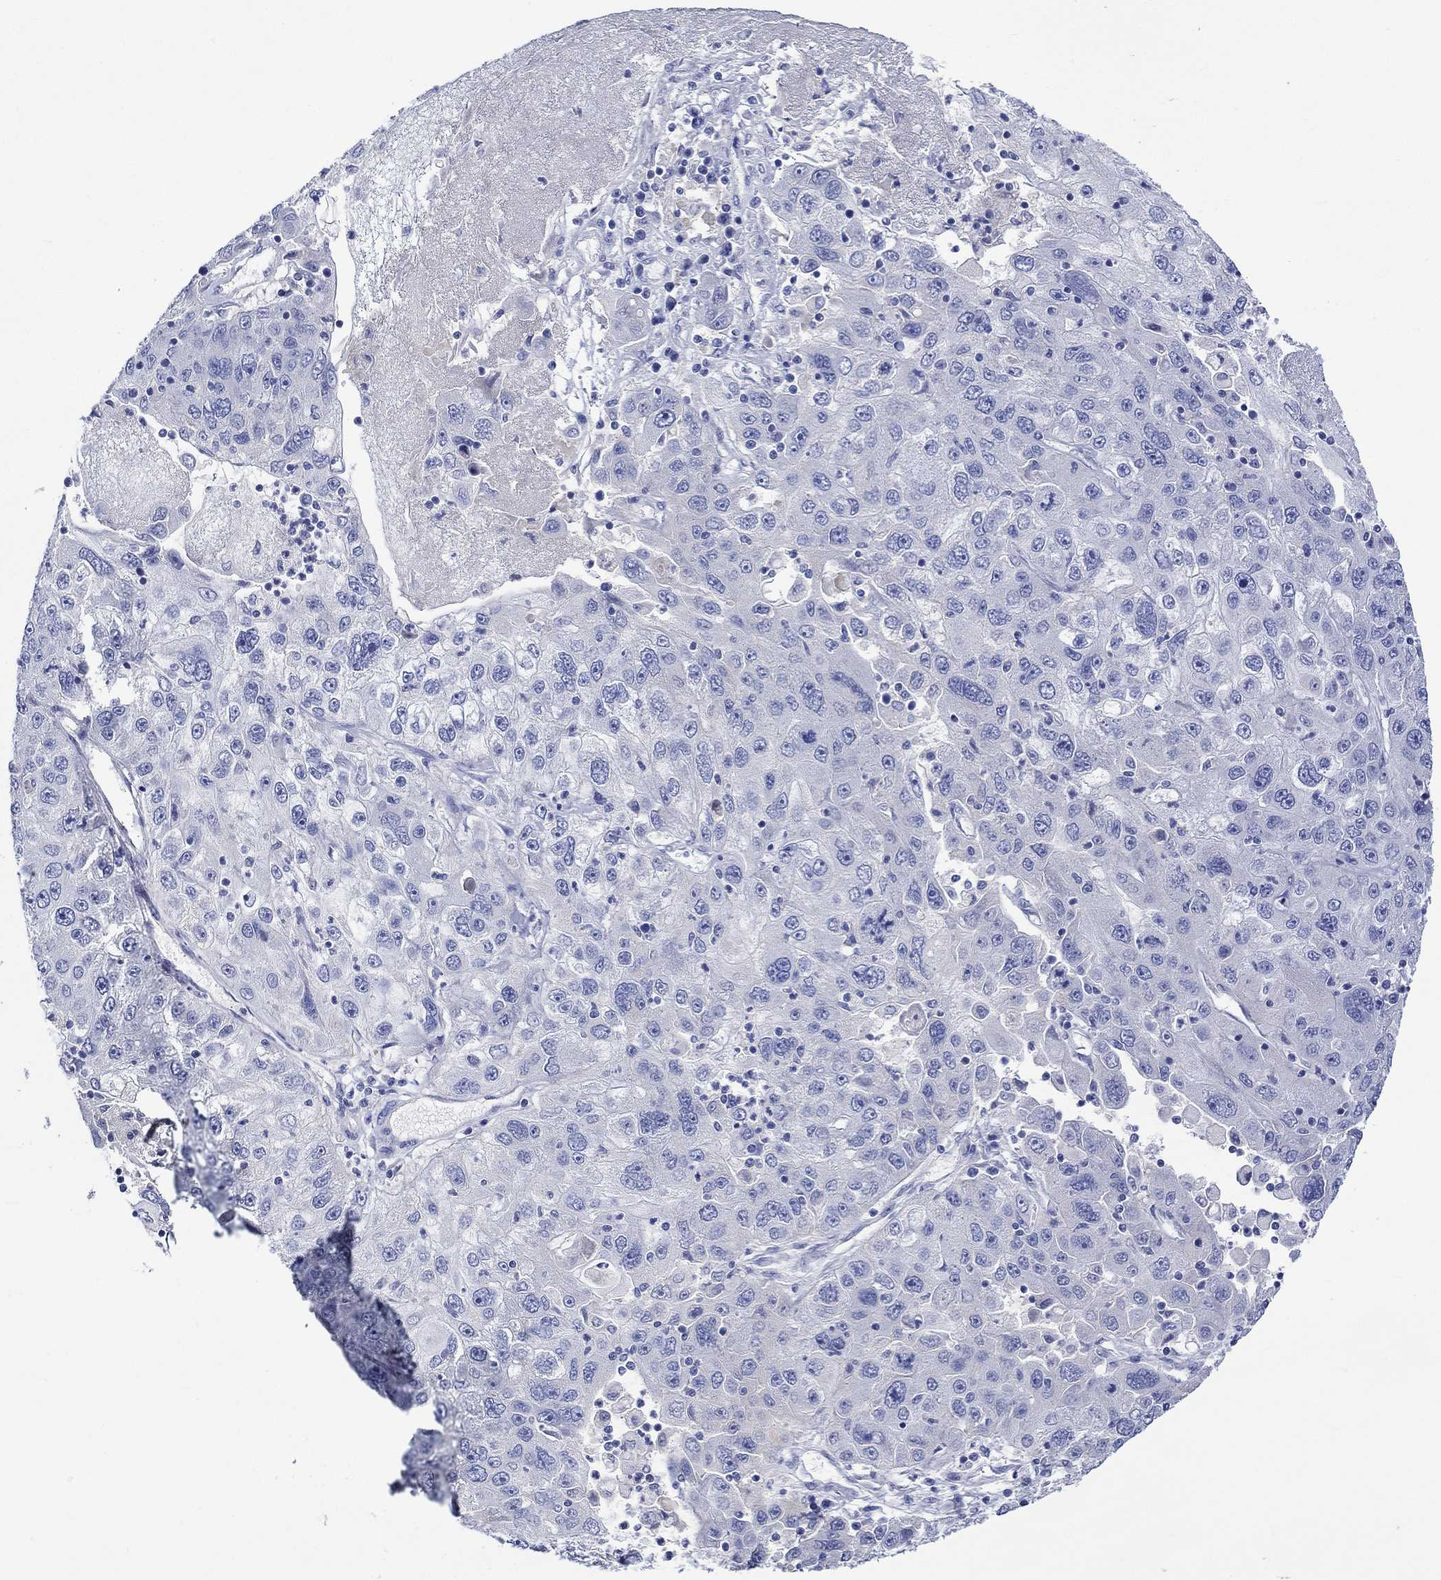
{"staining": {"intensity": "negative", "quantity": "none", "location": "none"}, "tissue": "stomach cancer", "cell_type": "Tumor cells", "image_type": "cancer", "snomed": [{"axis": "morphology", "description": "Adenocarcinoma, NOS"}, {"axis": "topography", "description": "Stomach"}], "caption": "Immunohistochemistry (IHC) of stomach adenocarcinoma reveals no expression in tumor cells.", "gene": "NRIP3", "patient": {"sex": "male", "age": 56}}